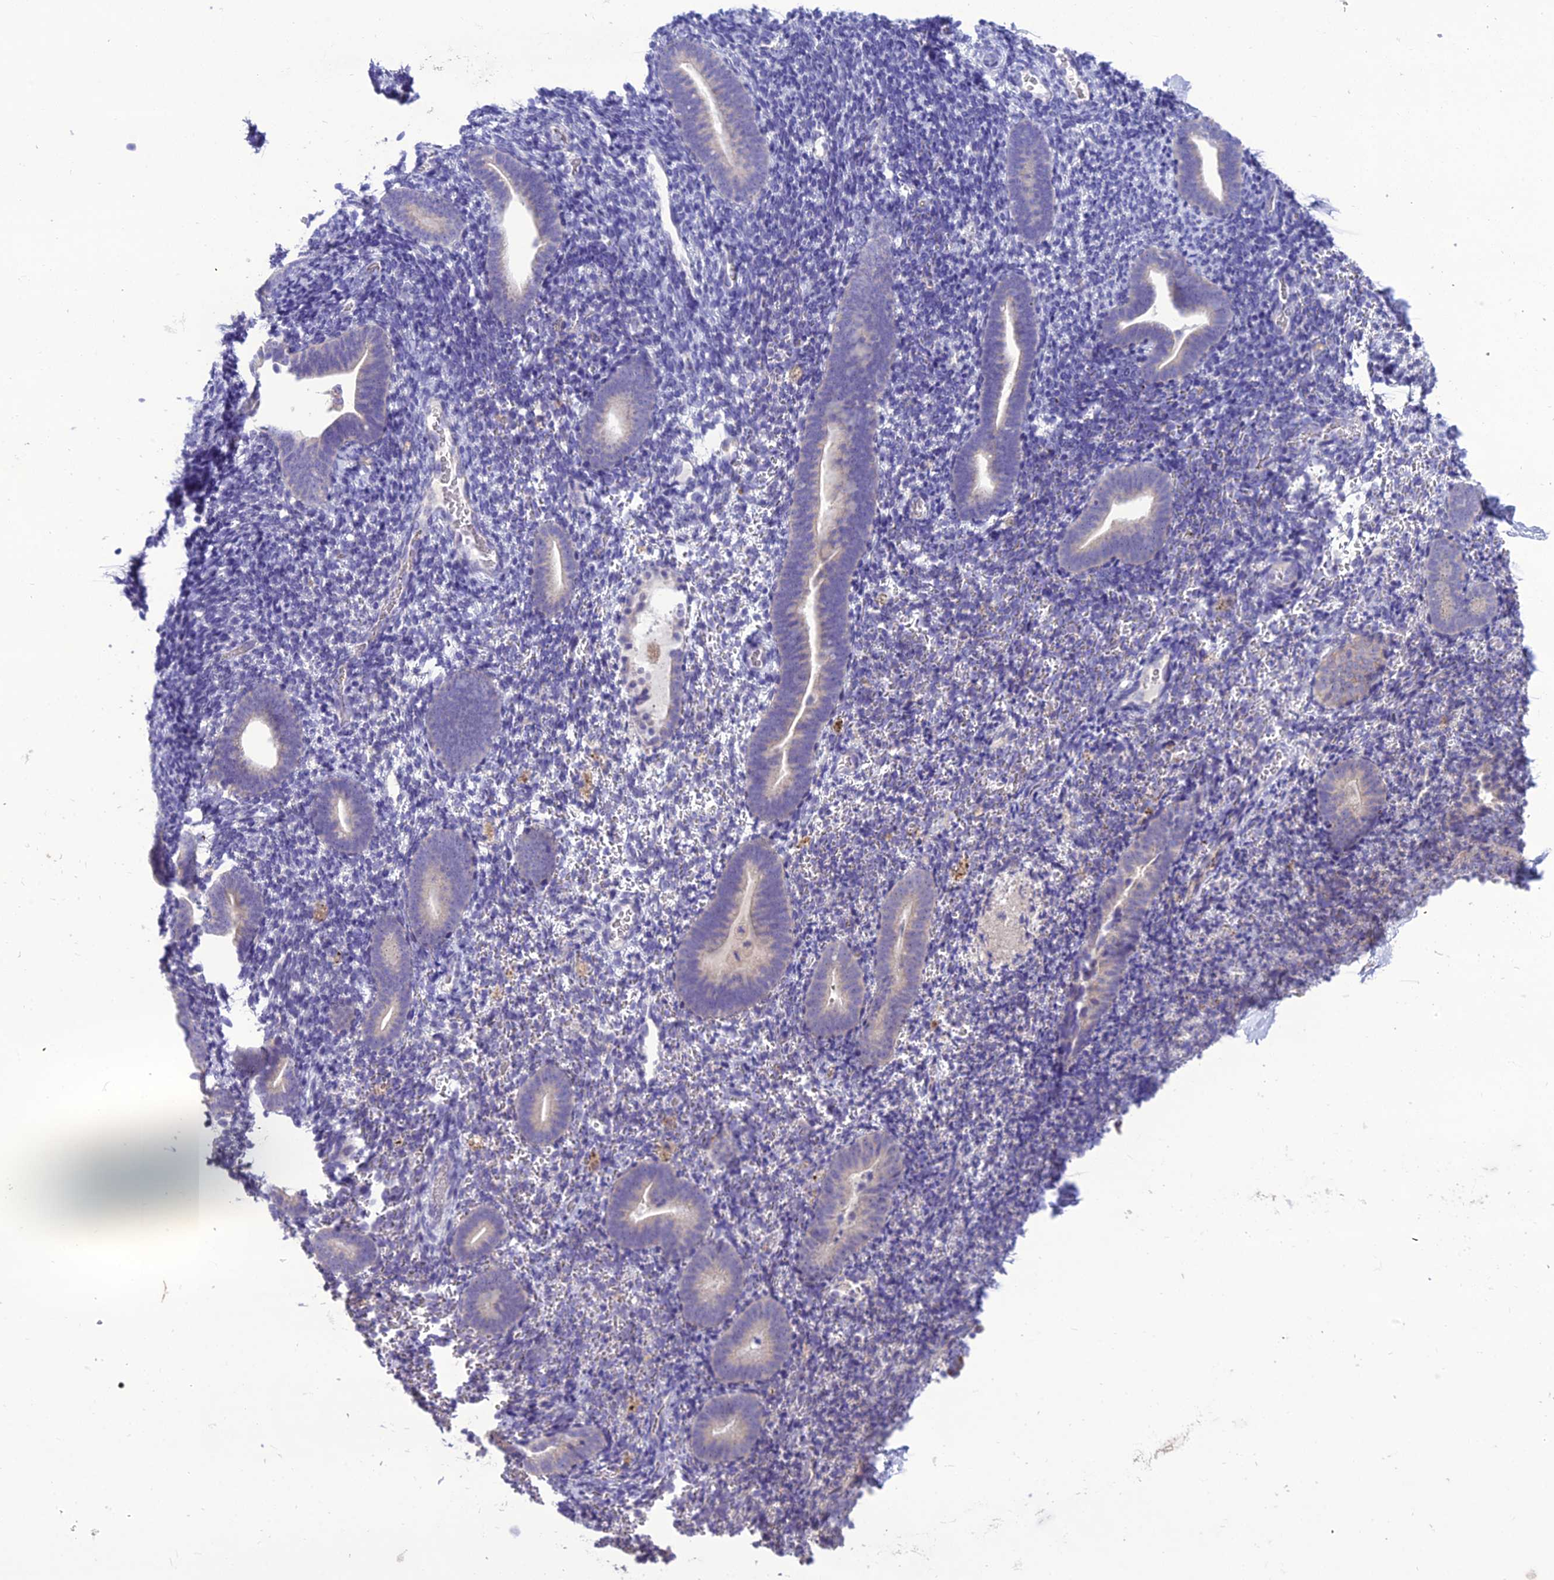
{"staining": {"intensity": "negative", "quantity": "none", "location": "none"}, "tissue": "endometrium", "cell_type": "Cells in endometrial stroma", "image_type": "normal", "snomed": [{"axis": "morphology", "description": "Normal tissue, NOS"}, {"axis": "topography", "description": "Endometrium"}], "caption": "Immunohistochemistry of normal human endometrium reveals no staining in cells in endometrial stroma.", "gene": "SCRT1", "patient": {"sex": "female", "age": 51}}